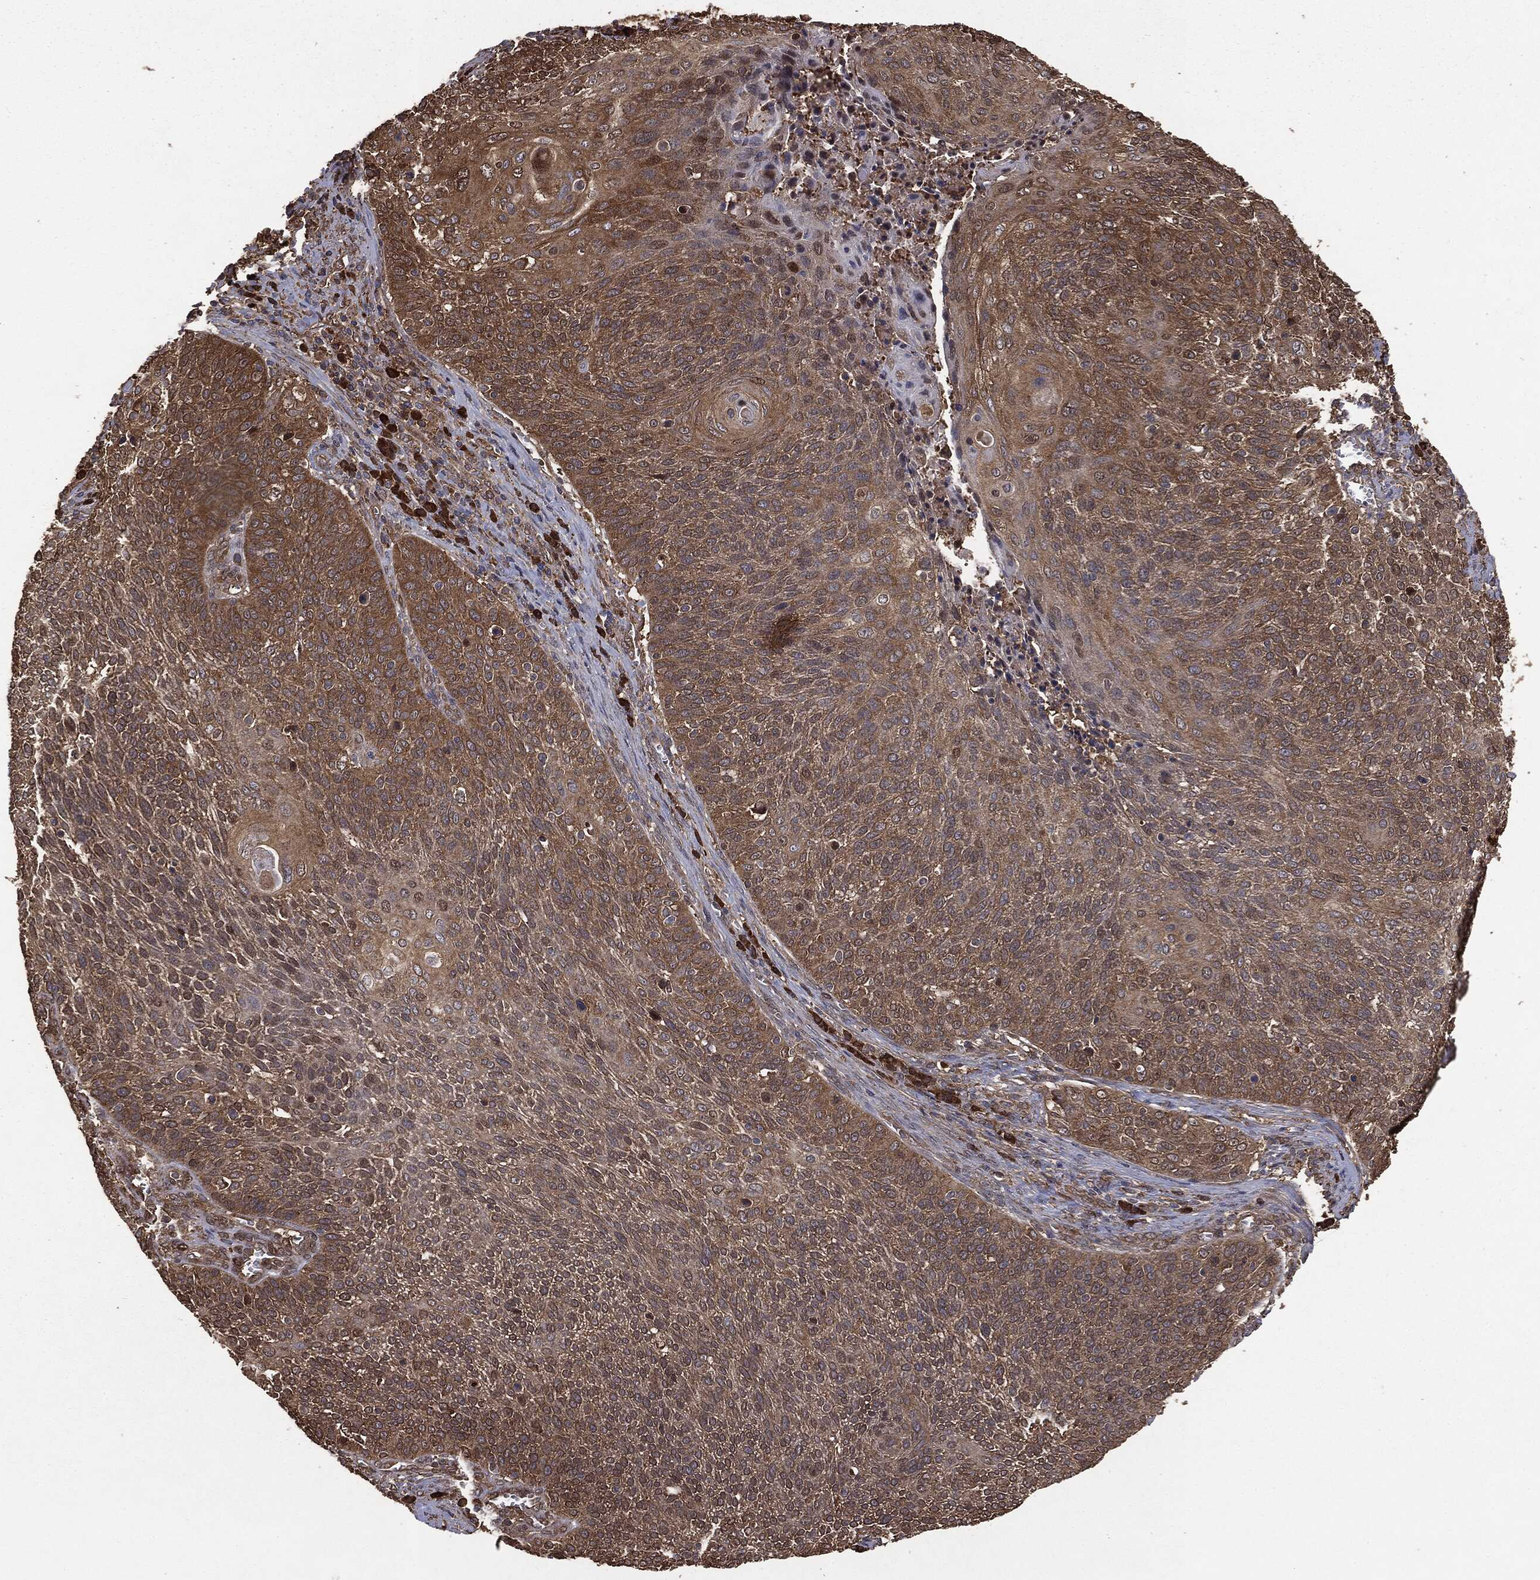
{"staining": {"intensity": "moderate", "quantity": ">75%", "location": "cytoplasmic/membranous"}, "tissue": "cervical cancer", "cell_type": "Tumor cells", "image_type": "cancer", "snomed": [{"axis": "morphology", "description": "Squamous cell carcinoma, NOS"}, {"axis": "topography", "description": "Cervix"}], "caption": "Tumor cells show medium levels of moderate cytoplasmic/membranous expression in about >75% of cells in cervical cancer (squamous cell carcinoma). (DAB IHC, brown staining for protein, blue staining for nuclei).", "gene": "NME1", "patient": {"sex": "female", "age": 31}}